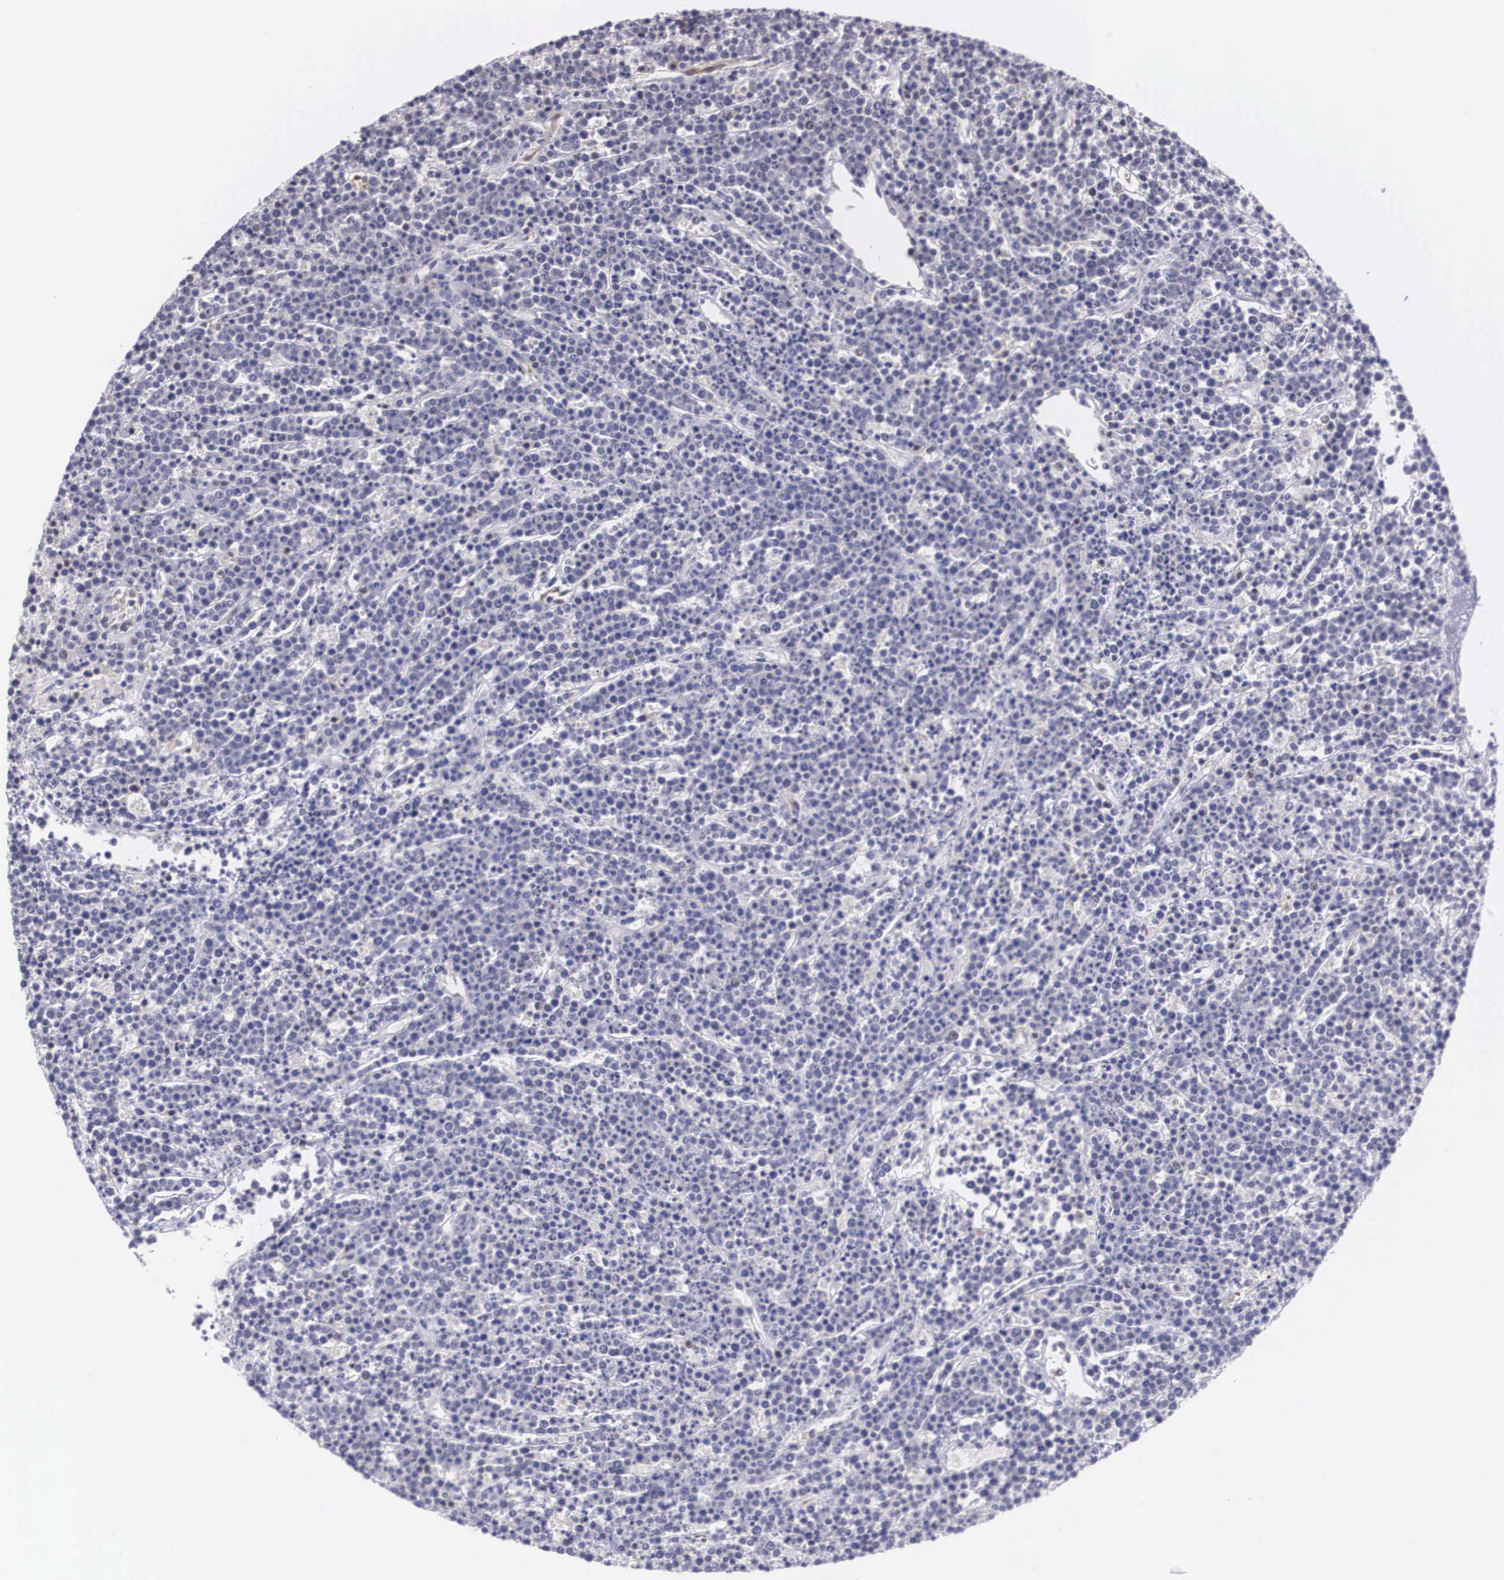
{"staining": {"intensity": "negative", "quantity": "none", "location": "none"}, "tissue": "lymphoma", "cell_type": "Tumor cells", "image_type": "cancer", "snomed": [{"axis": "morphology", "description": "Malignant lymphoma, non-Hodgkin's type, High grade"}, {"axis": "topography", "description": "Ovary"}], "caption": "This is an IHC image of human lymphoma. There is no staining in tumor cells.", "gene": "RBPJ", "patient": {"sex": "female", "age": 56}}